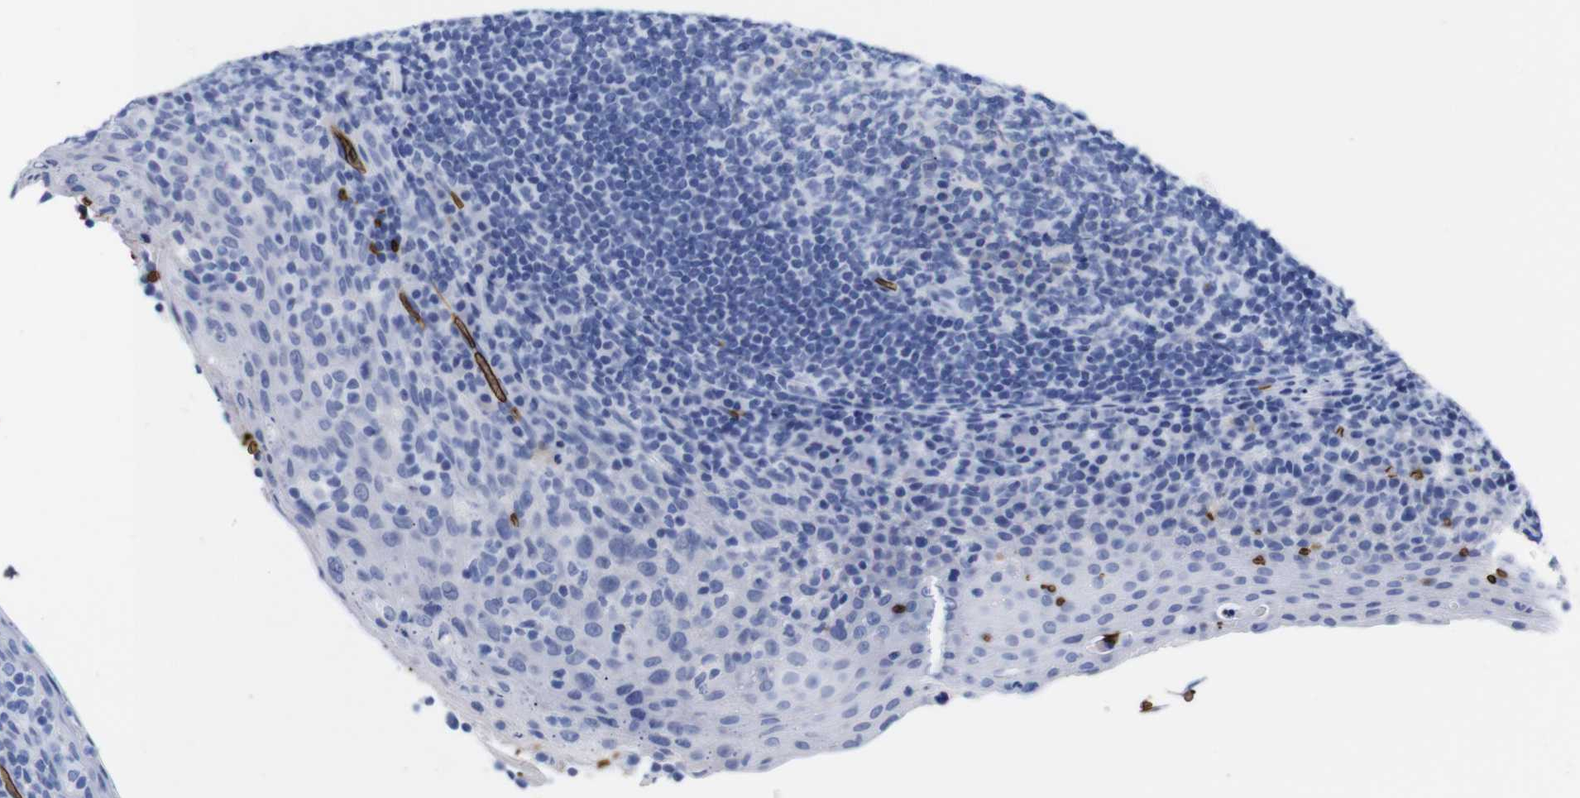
{"staining": {"intensity": "negative", "quantity": "none", "location": "none"}, "tissue": "tonsil", "cell_type": "Germinal center cells", "image_type": "normal", "snomed": [{"axis": "morphology", "description": "Normal tissue, NOS"}, {"axis": "topography", "description": "Tonsil"}], "caption": "Tonsil stained for a protein using immunohistochemistry displays no staining germinal center cells.", "gene": "S1PR2", "patient": {"sex": "male", "age": 17}}